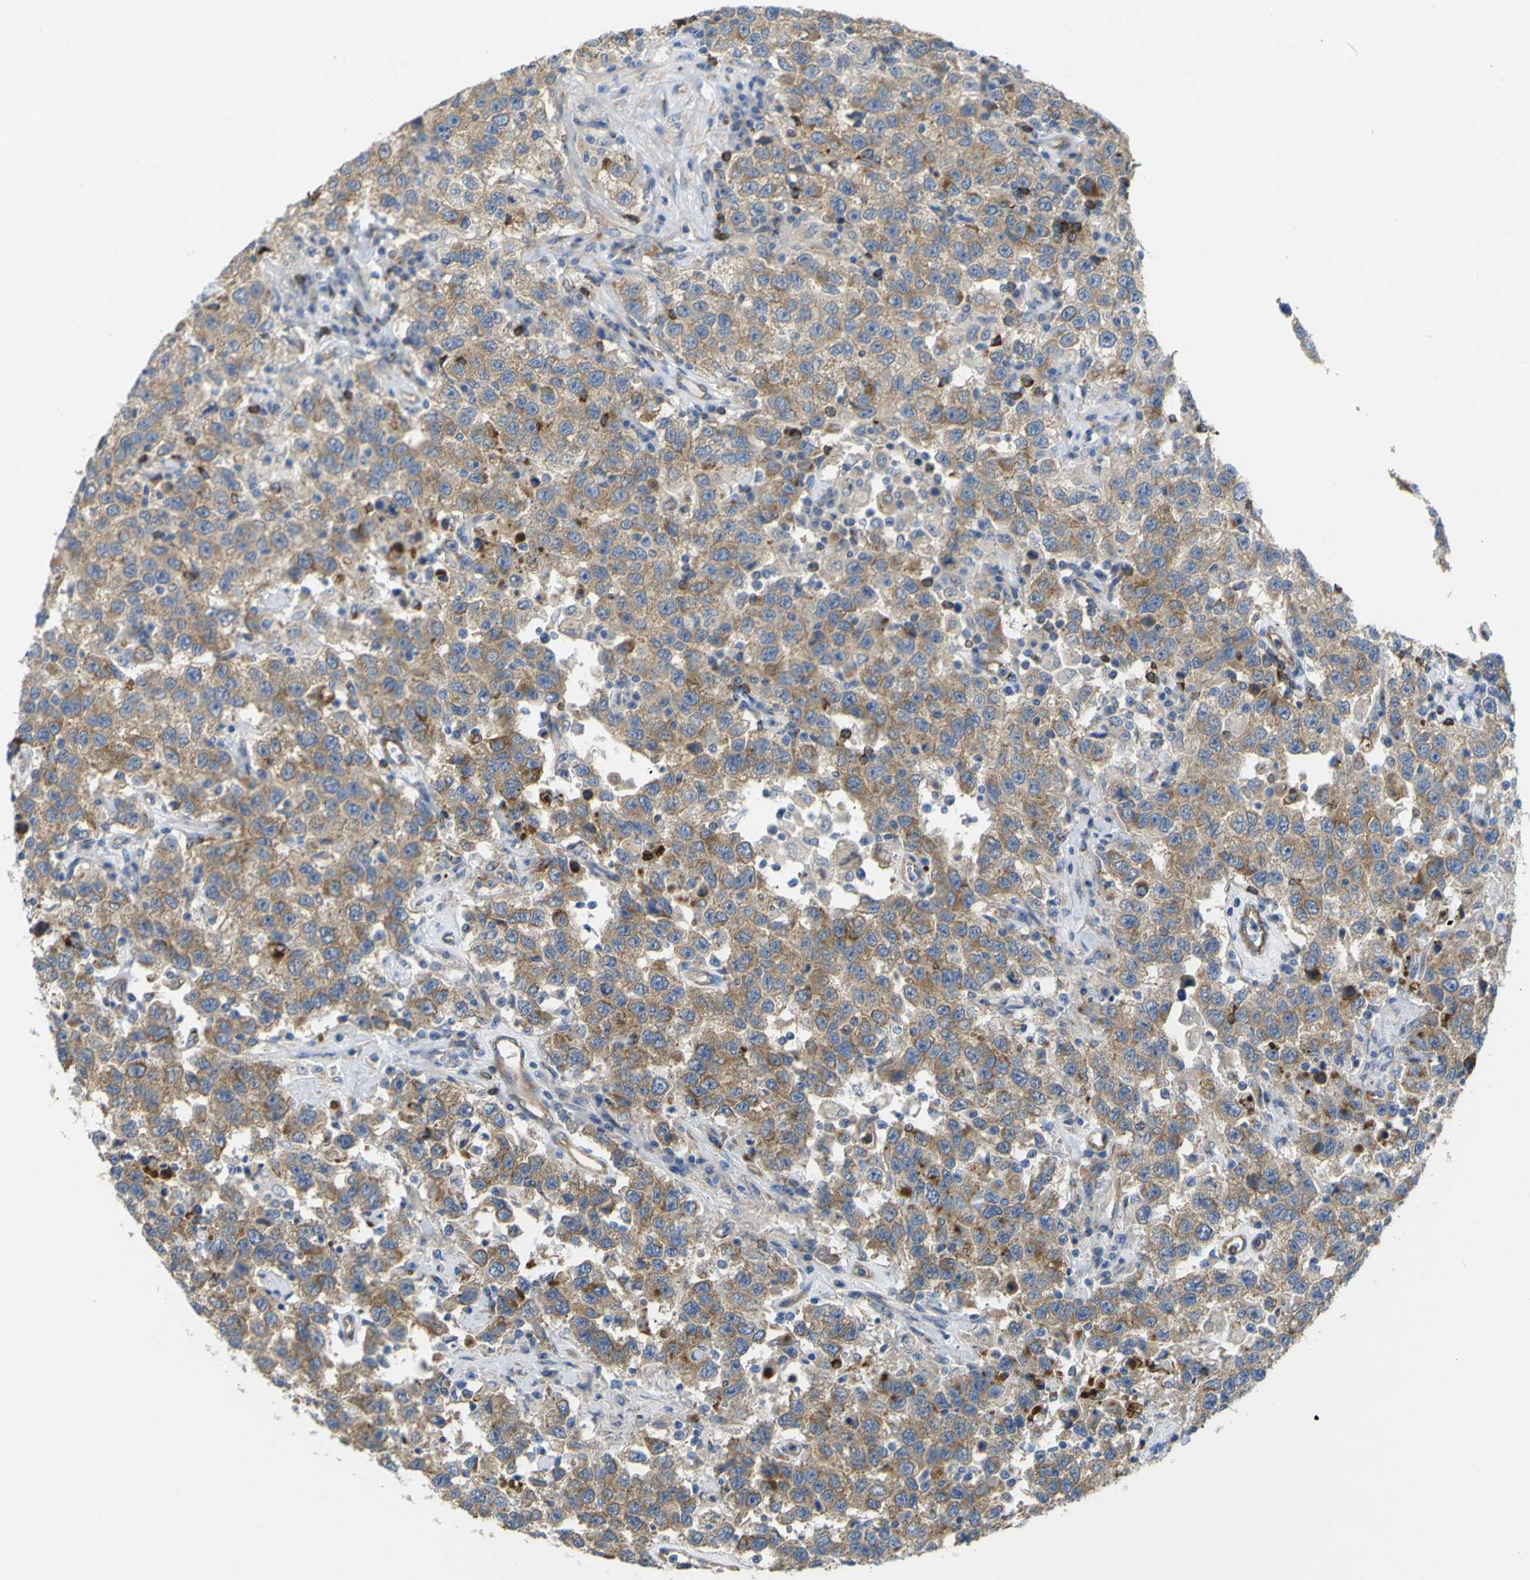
{"staining": {"intensity": "moderate", "quantity": ">75%", "location": "cytoplasmic/membranous"}, "tissue": "testis cancer", "cell_type": "Tumor cells", "image_type": "cancer", "snomed": [{"axis": "morphology", "description": "Seminoma, NOS"}, {"axis": "topography", "description": "Testis"}], "caption": "Seminoma (testis) stained with a brown dye demonstrates moderate cytoplasmic/membranous positive positivity in approximately >75% of tumor cells.", "gene": "SYPL1", "patient": {"sex": "male", "age": 41}}